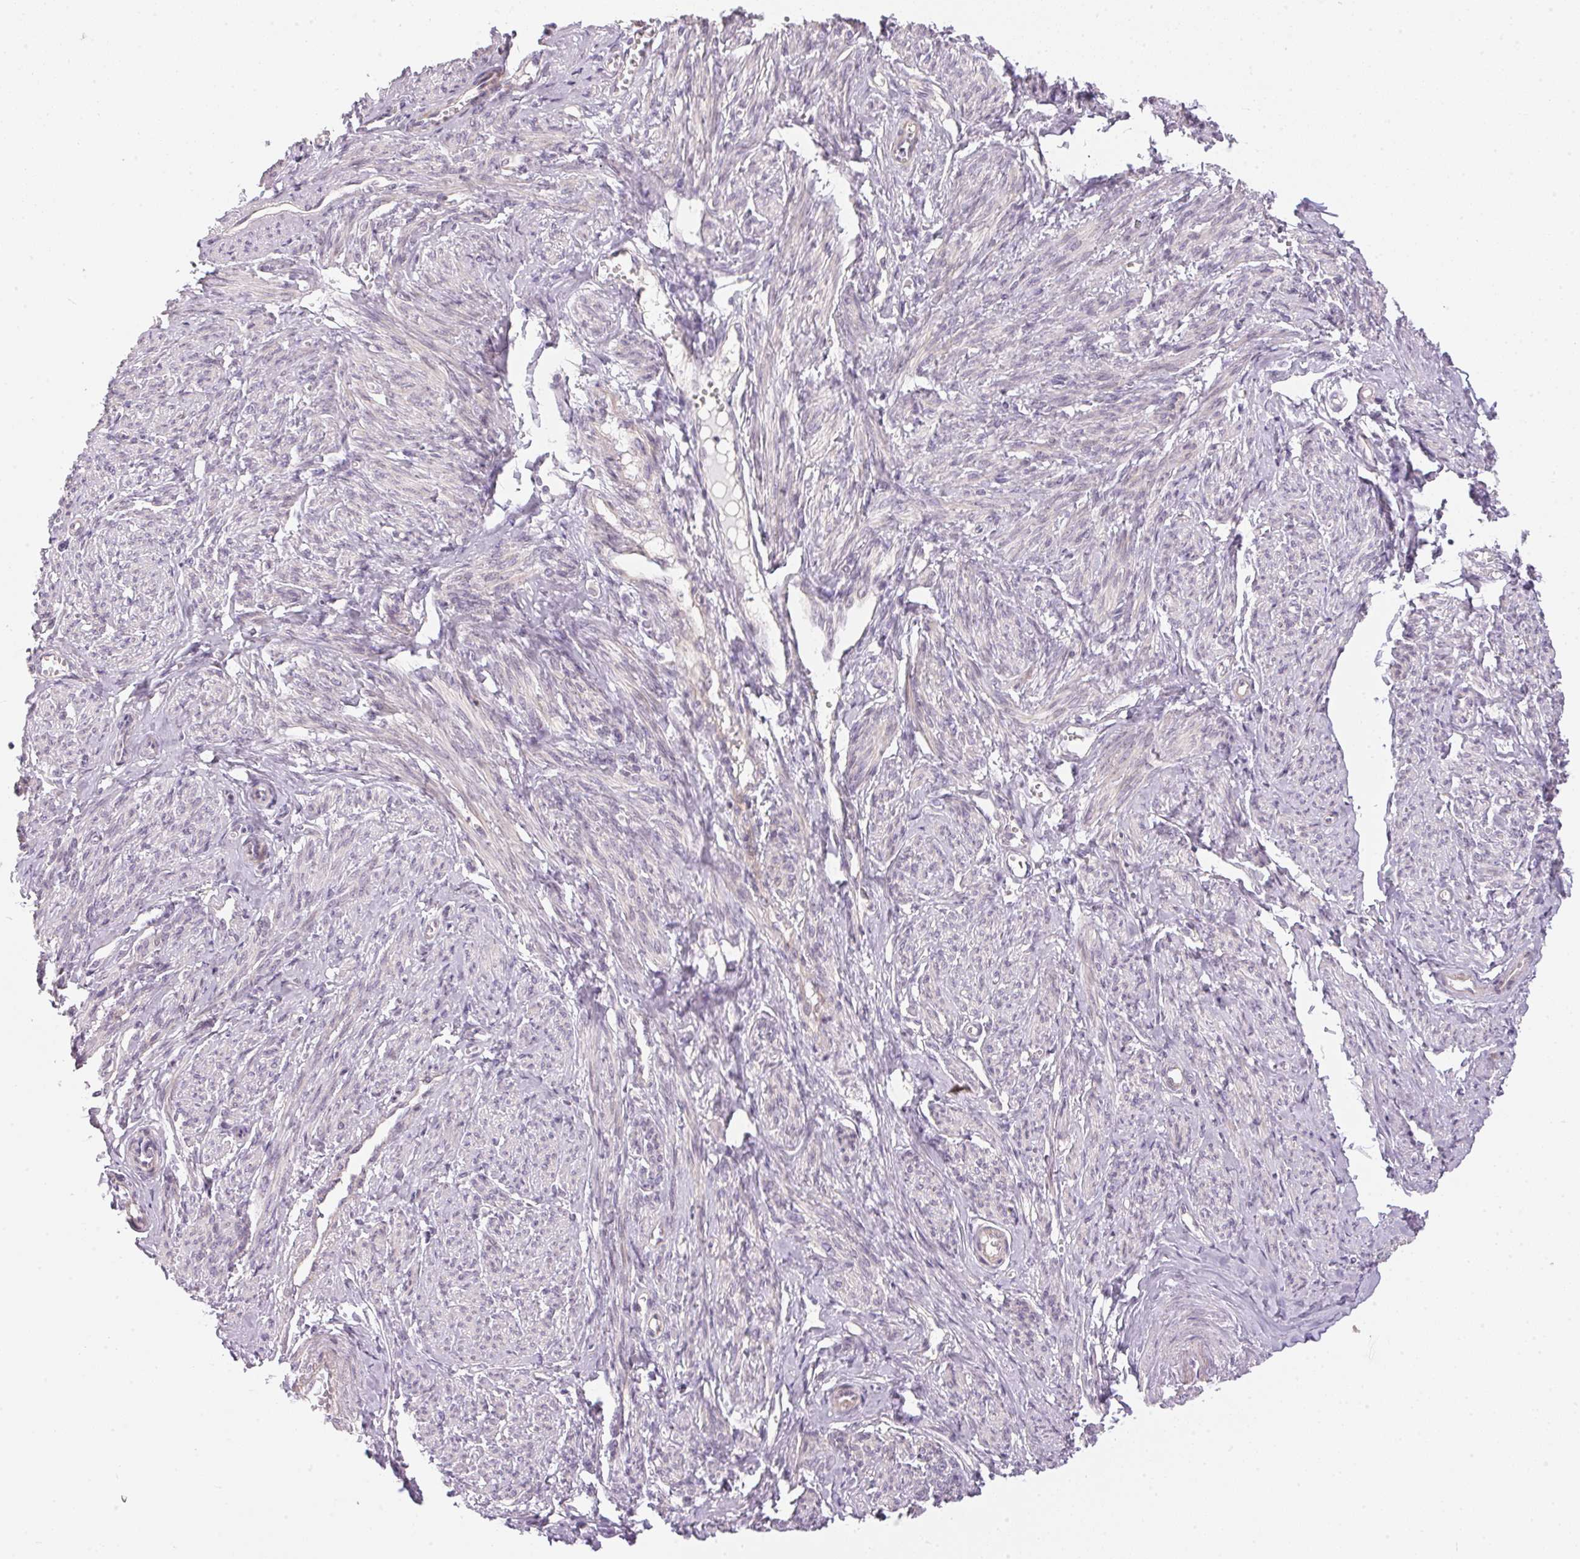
{"staining": {"intensity": "negative", "quantity": "none", "location": "none"}, "tissue": "smooth muscle", "cell_type": "Smooth muscle cells", "image_type": "normal", "snomed": [{"axis": "morphology", "description": "Normal tissue, NOS"}, {"axis": "topography", "description": "Smooth muscle"}], "caption": "Smooth muscle cells are negative for brown protein staining in unremarkable smooth muscle. (DAB immunohistochemistry (IHC) with hematoxylin counter stain).", "gene": "GDAP1L1", "patient": {"sex": "female", "age": 65}}